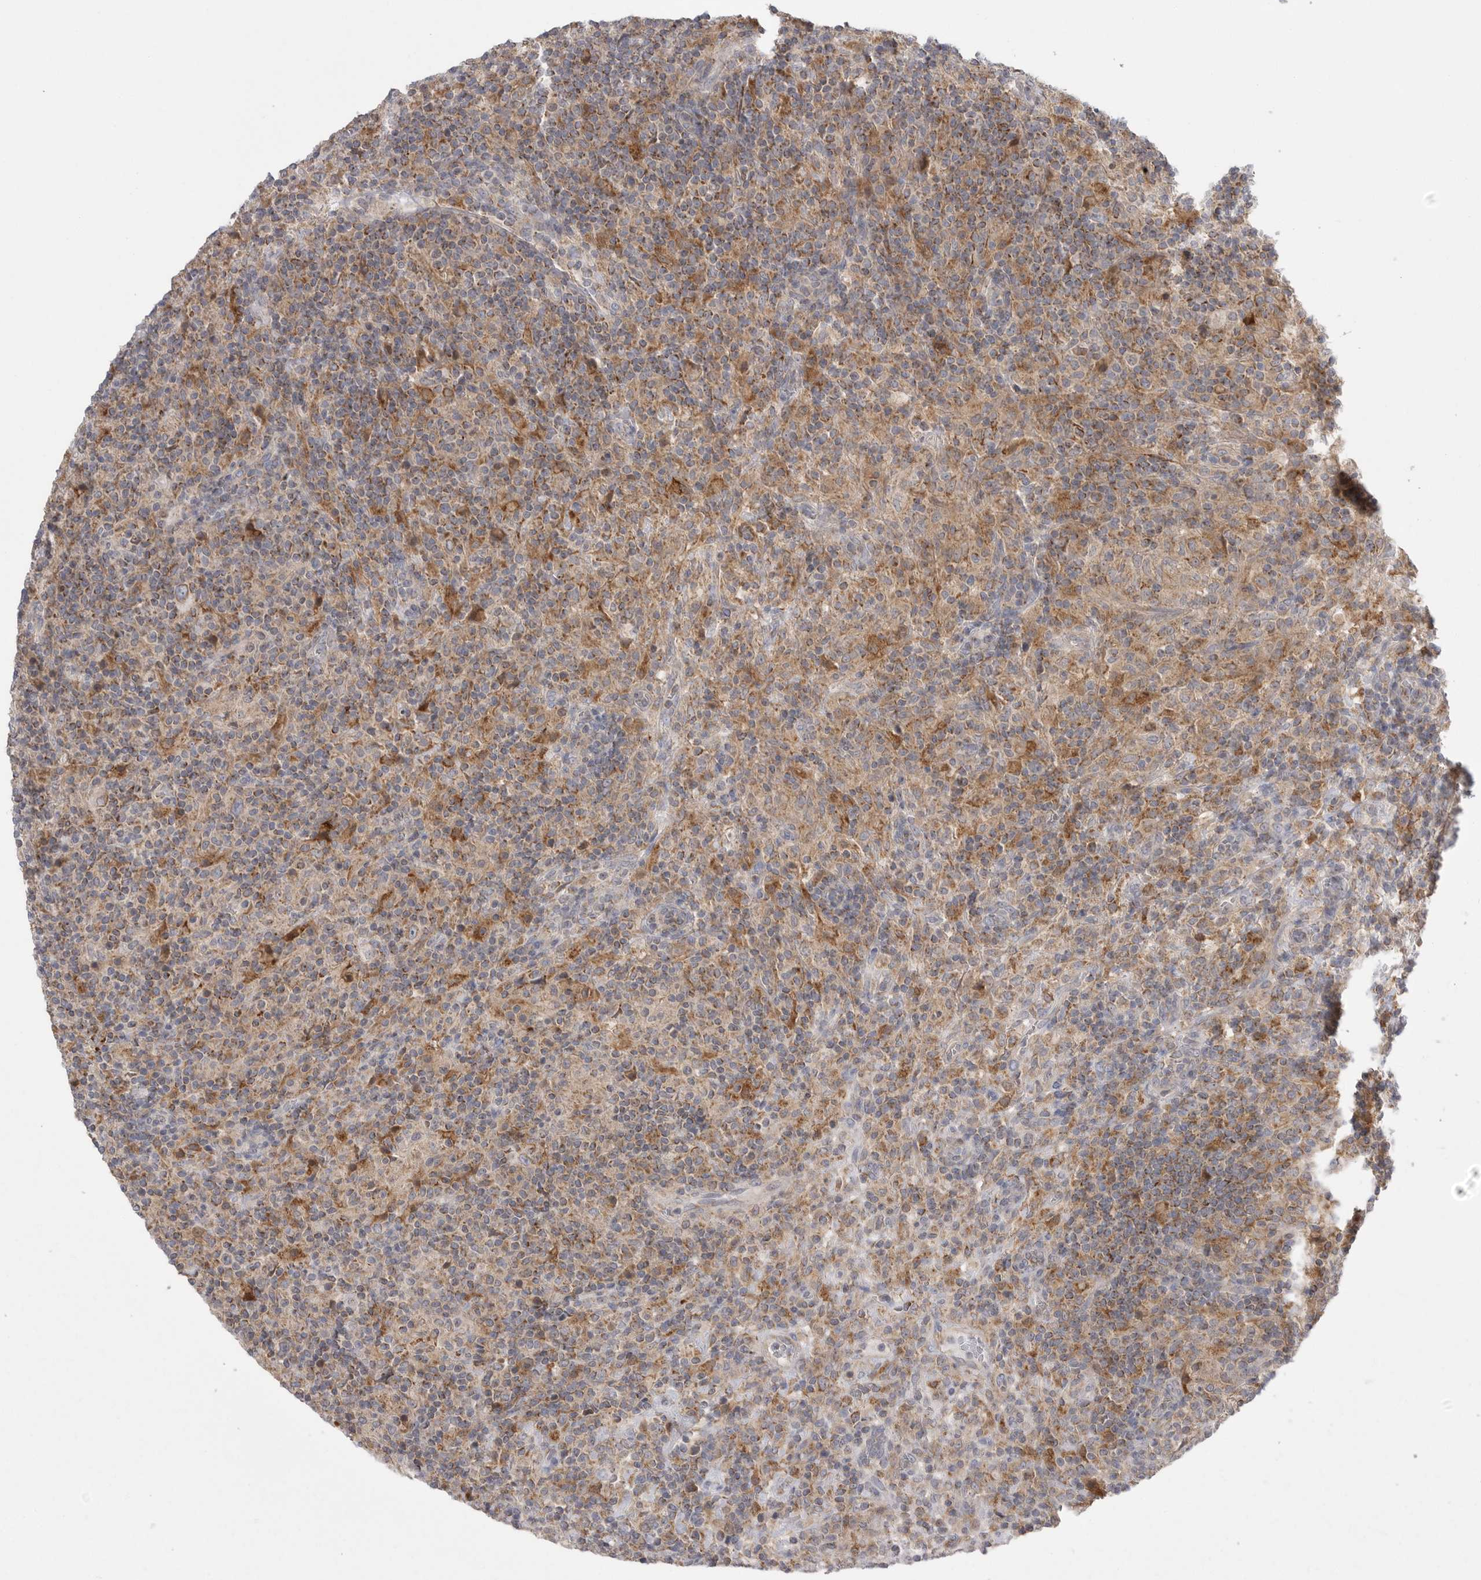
{"staining": {"intensity": "weak", "quantity": "25%-75%", "location": "cytoplasmic/membranous"}, "tissue": "lymphoma", "cell_type": "Tumor cells", "image_type": "cancer", "snomed": [{"axis": "morphology", "description": "Hodgkin's disease, NOS"}, {"axis": "topography", "description": "Lymph node"}], "caption": "Immunohistochemical staining of human Hodgkin's disease reveals low levels of weak cytoplasmic/membranous staining in about 25%-75% of tumor cells. (DAB IHC with brightfield microscopy, high magnification).", "gene": "KYAT3", "patient": {"sex": "male", "age": 70}}